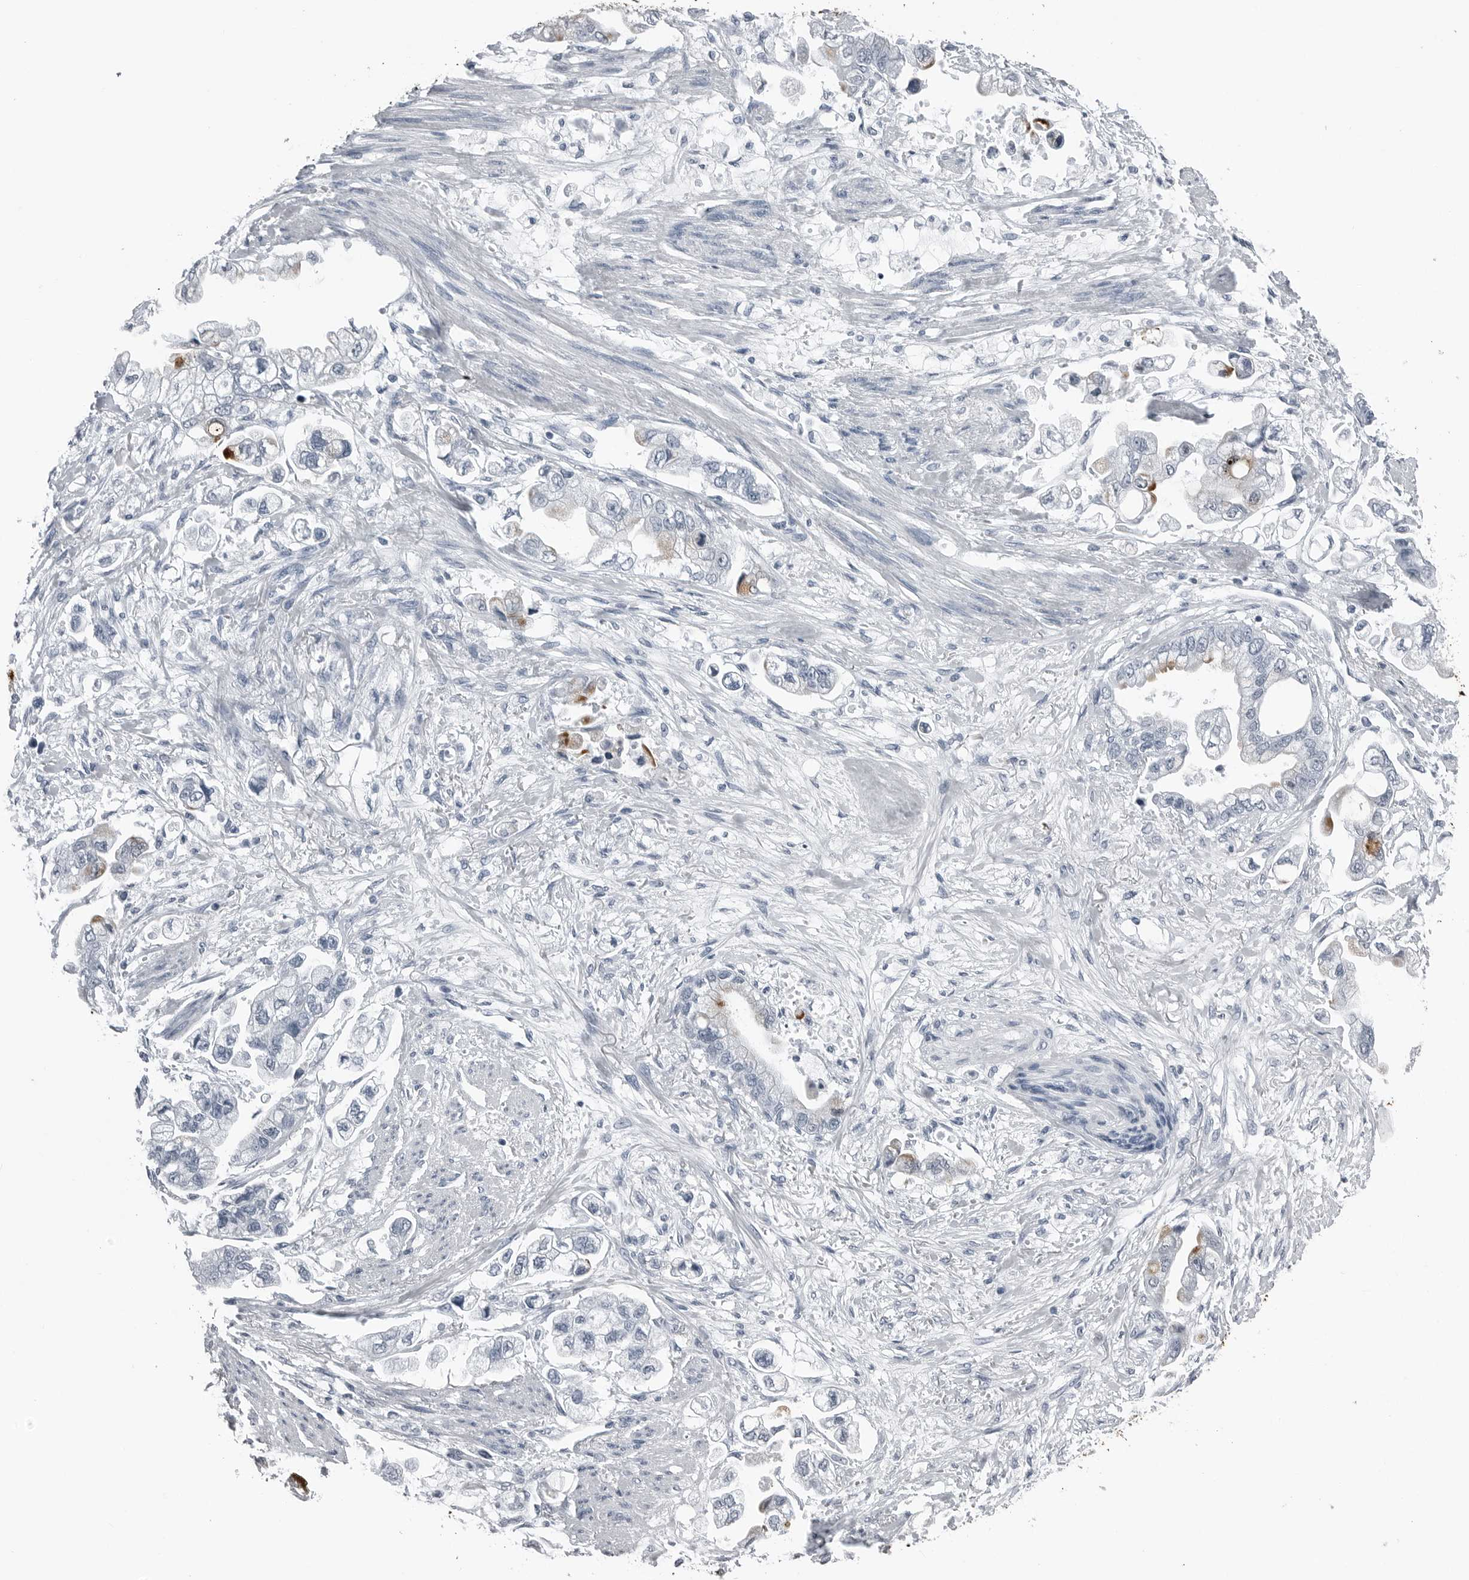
{"staining": {"intensity": "negative", "quantity": "none", "location": "none"}, "tissue": "stomach cancer", "cell_type": "Tumor cells", "image_type": "cancer", "snomed": [{"axis": "morphology", "description": "Adenocarcinoma, NOS"}, {"axis": "topography", "description": "Stomach"}], "caption": "Immunohistochemistry (IHC) image of human stomach cancer (adenocarcinoma) stained for a protein (brown), which exhibits no staining in tumor cells.", "gene": "SPINK1", "patient": {"sex": "male", "age": 62}}